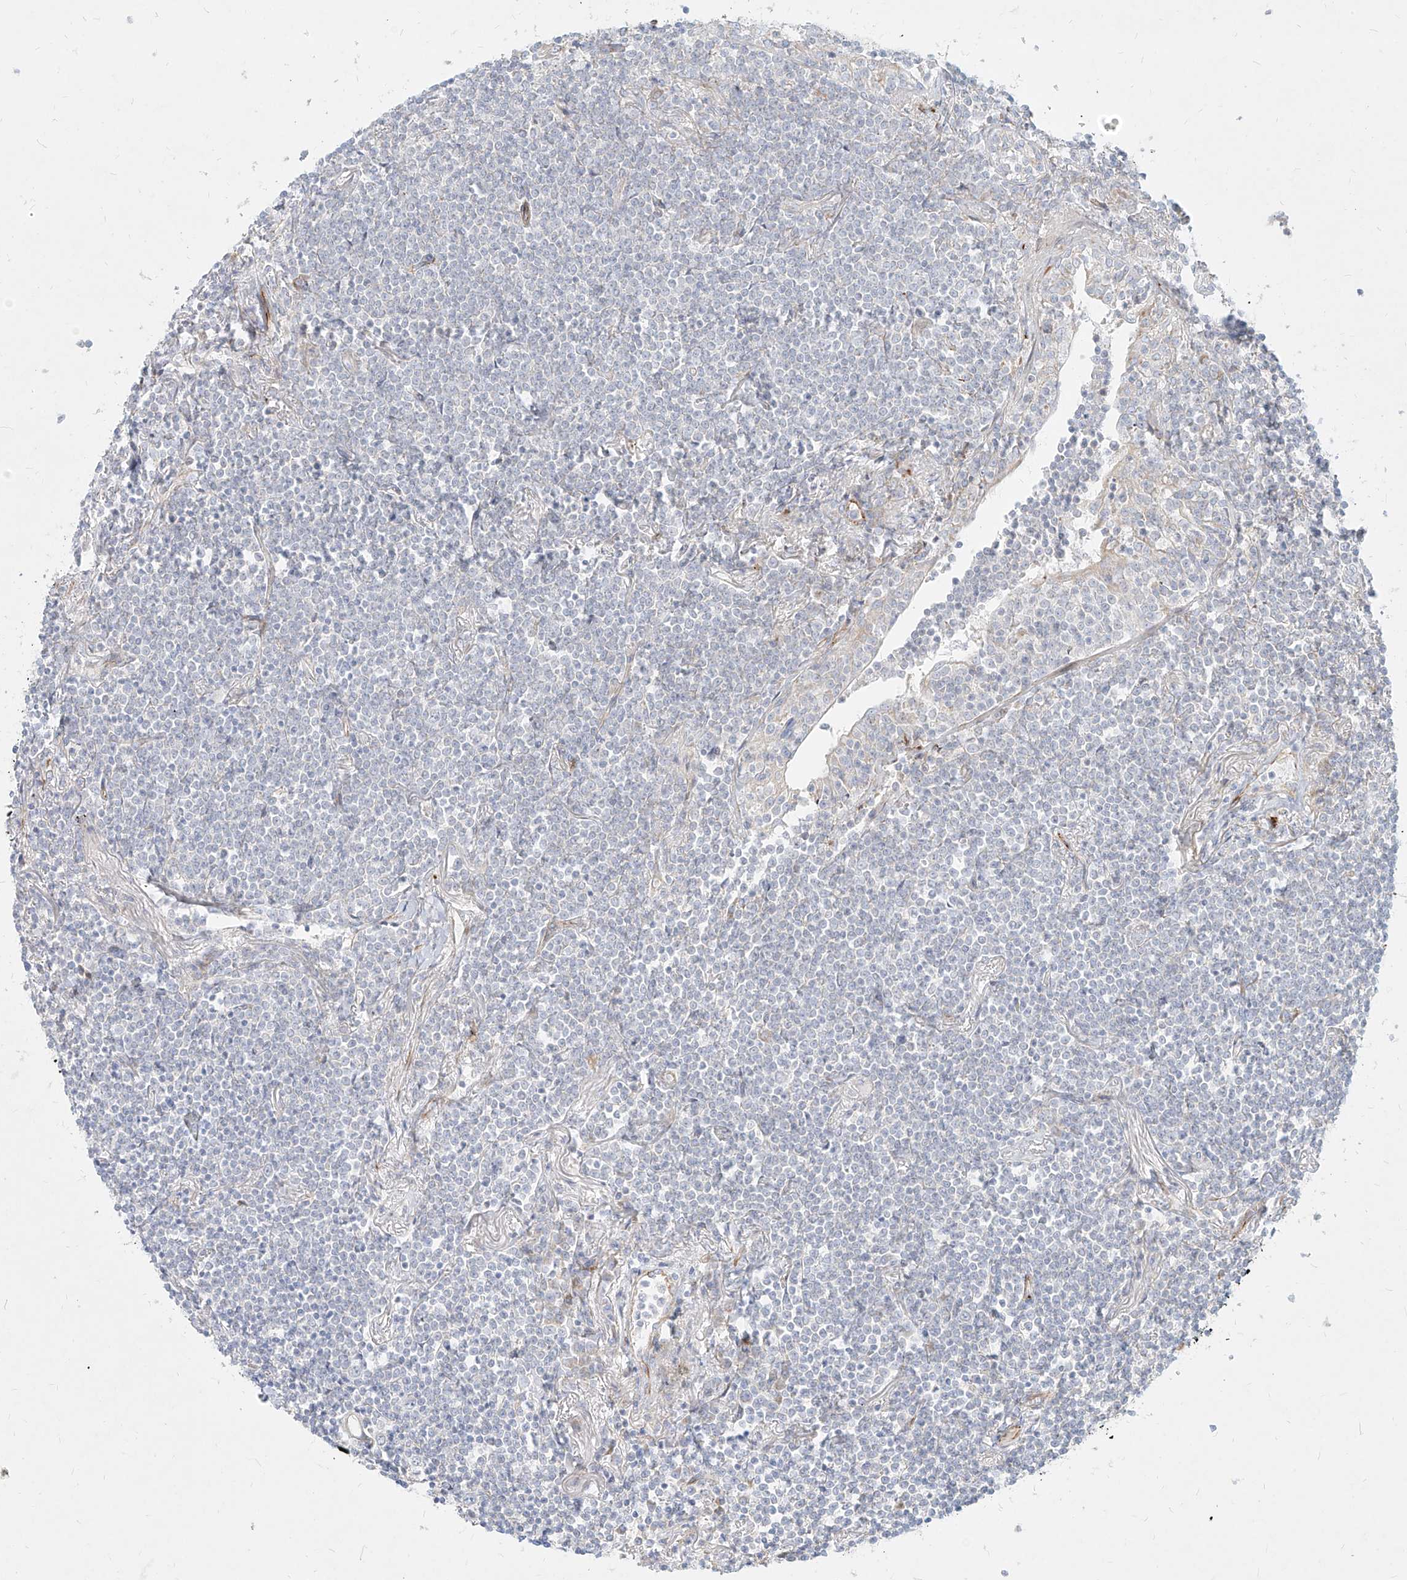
{"staining": {"intensity": "negative", "quantity": "none", "location": "none"}, "tissue": "lymphoma", "cell_type": "Tumor cells", "image_type": "cancer", "snomed": [{"axis": "morphology", "description": "Malignant lymphoma, non-Hodgkin's type, Low grade"}, {"axis": "topography", "description": "Lung"}], "caption": "Immunohistochemistry of human lymphoma exhibits no staining in tumor cells.", "gene": "MTX2", "patient": {"sex": "female", "age": 71}}